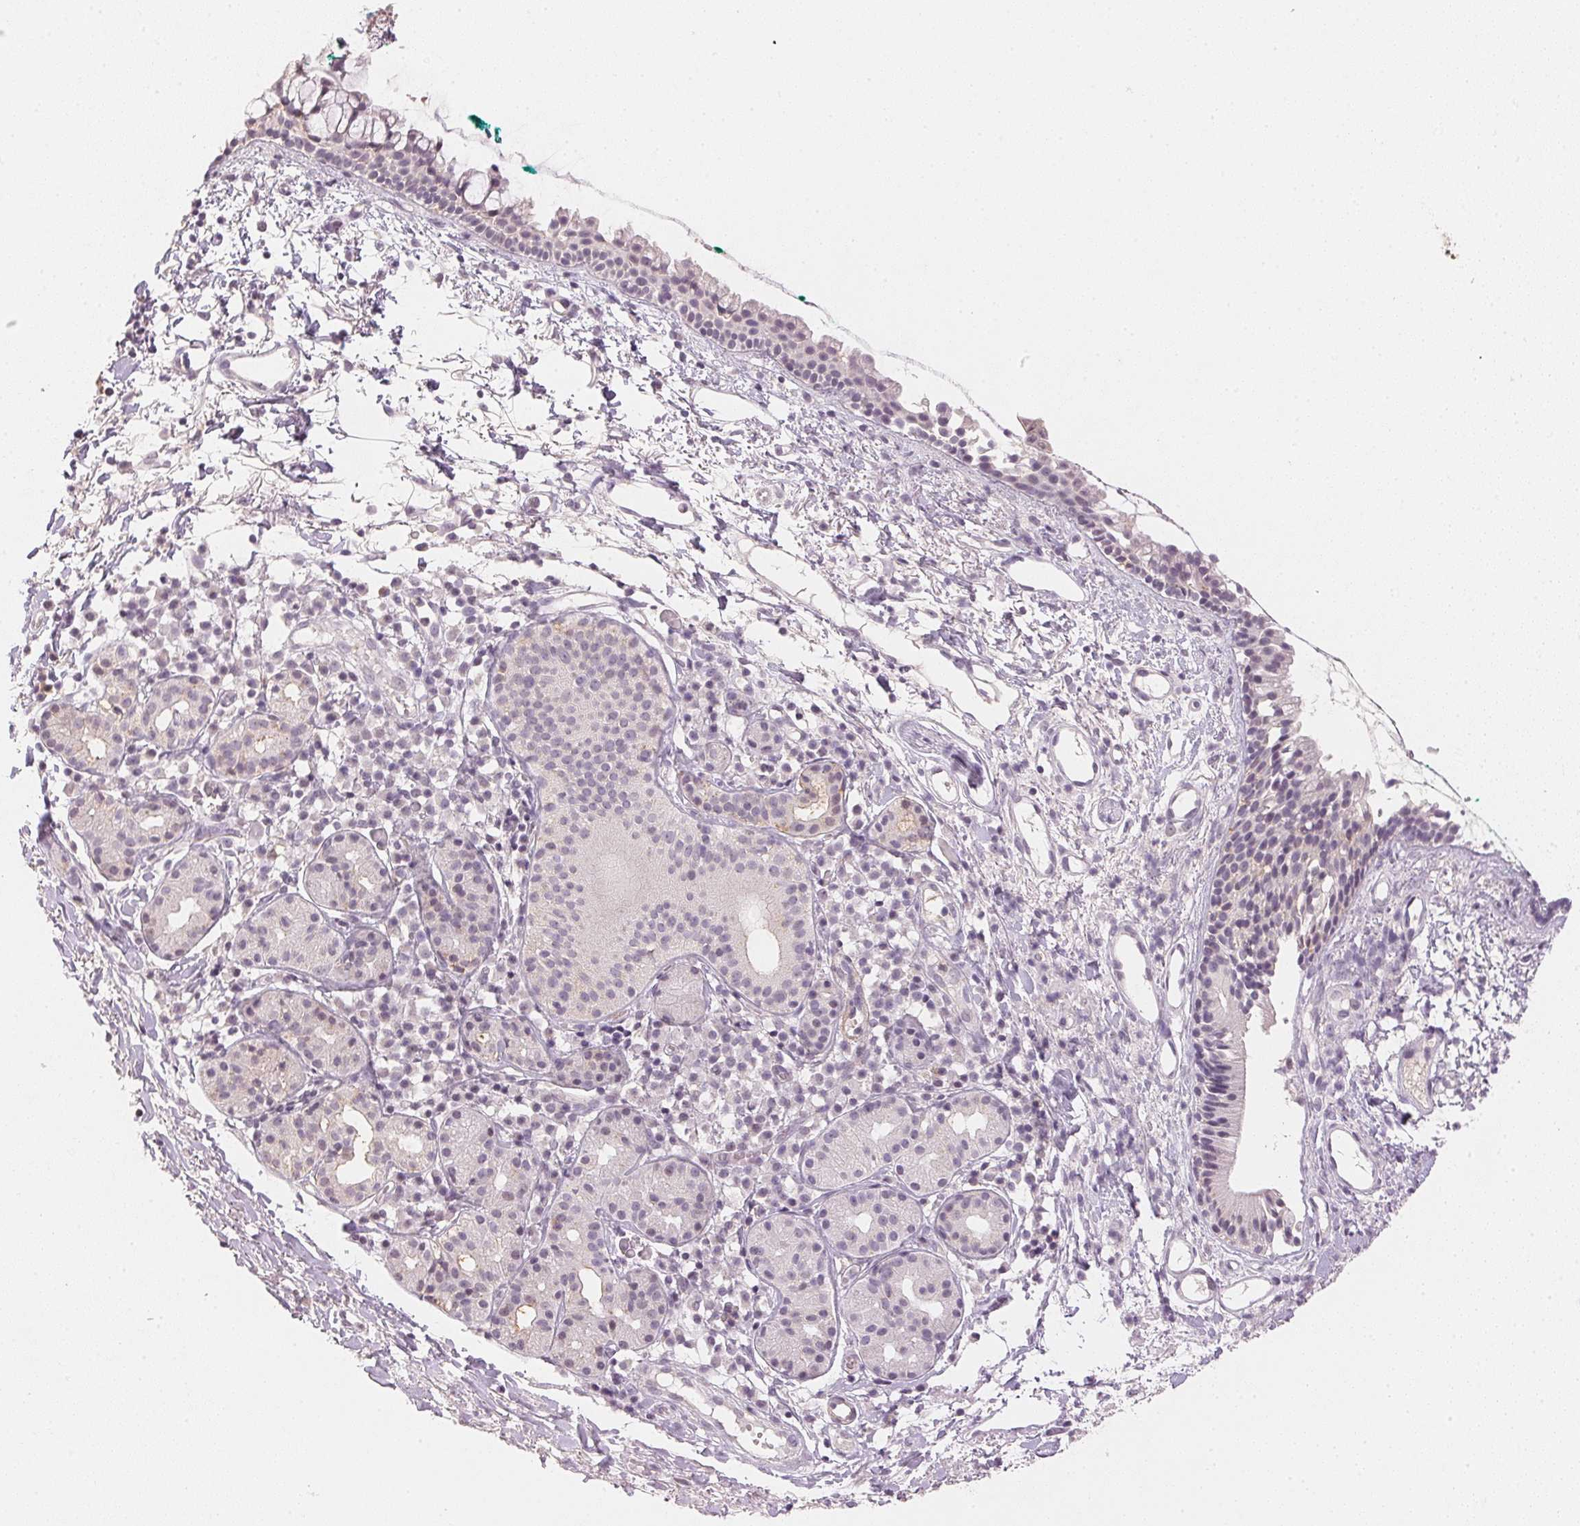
{"staining": {"intensity": "negative", "quantity": "none", "location": "none"}, "tissue": "nasopharynx", "cell_type": "Respiratory epithelial cells", "image_type": "normal", "snomed": [{"axis": "morphology", "description": "Normal tissue, NOS"}, {"axis": "morphology", "description": "Basal cell carcinoma"}, {"axis": "topography", "description": "Cartilage tissue"}, {"axis": "topography", "description": "Nasopharynx"}, {"axis": "topography", "description": "Oral tissue"}], "caption": "Immunohistochemistry of unremarkable human nasopharynx shows no expression in respiratory epithelial cells.", "gene": "SMTN", "patient": {"sex": "female", "age": 77}}